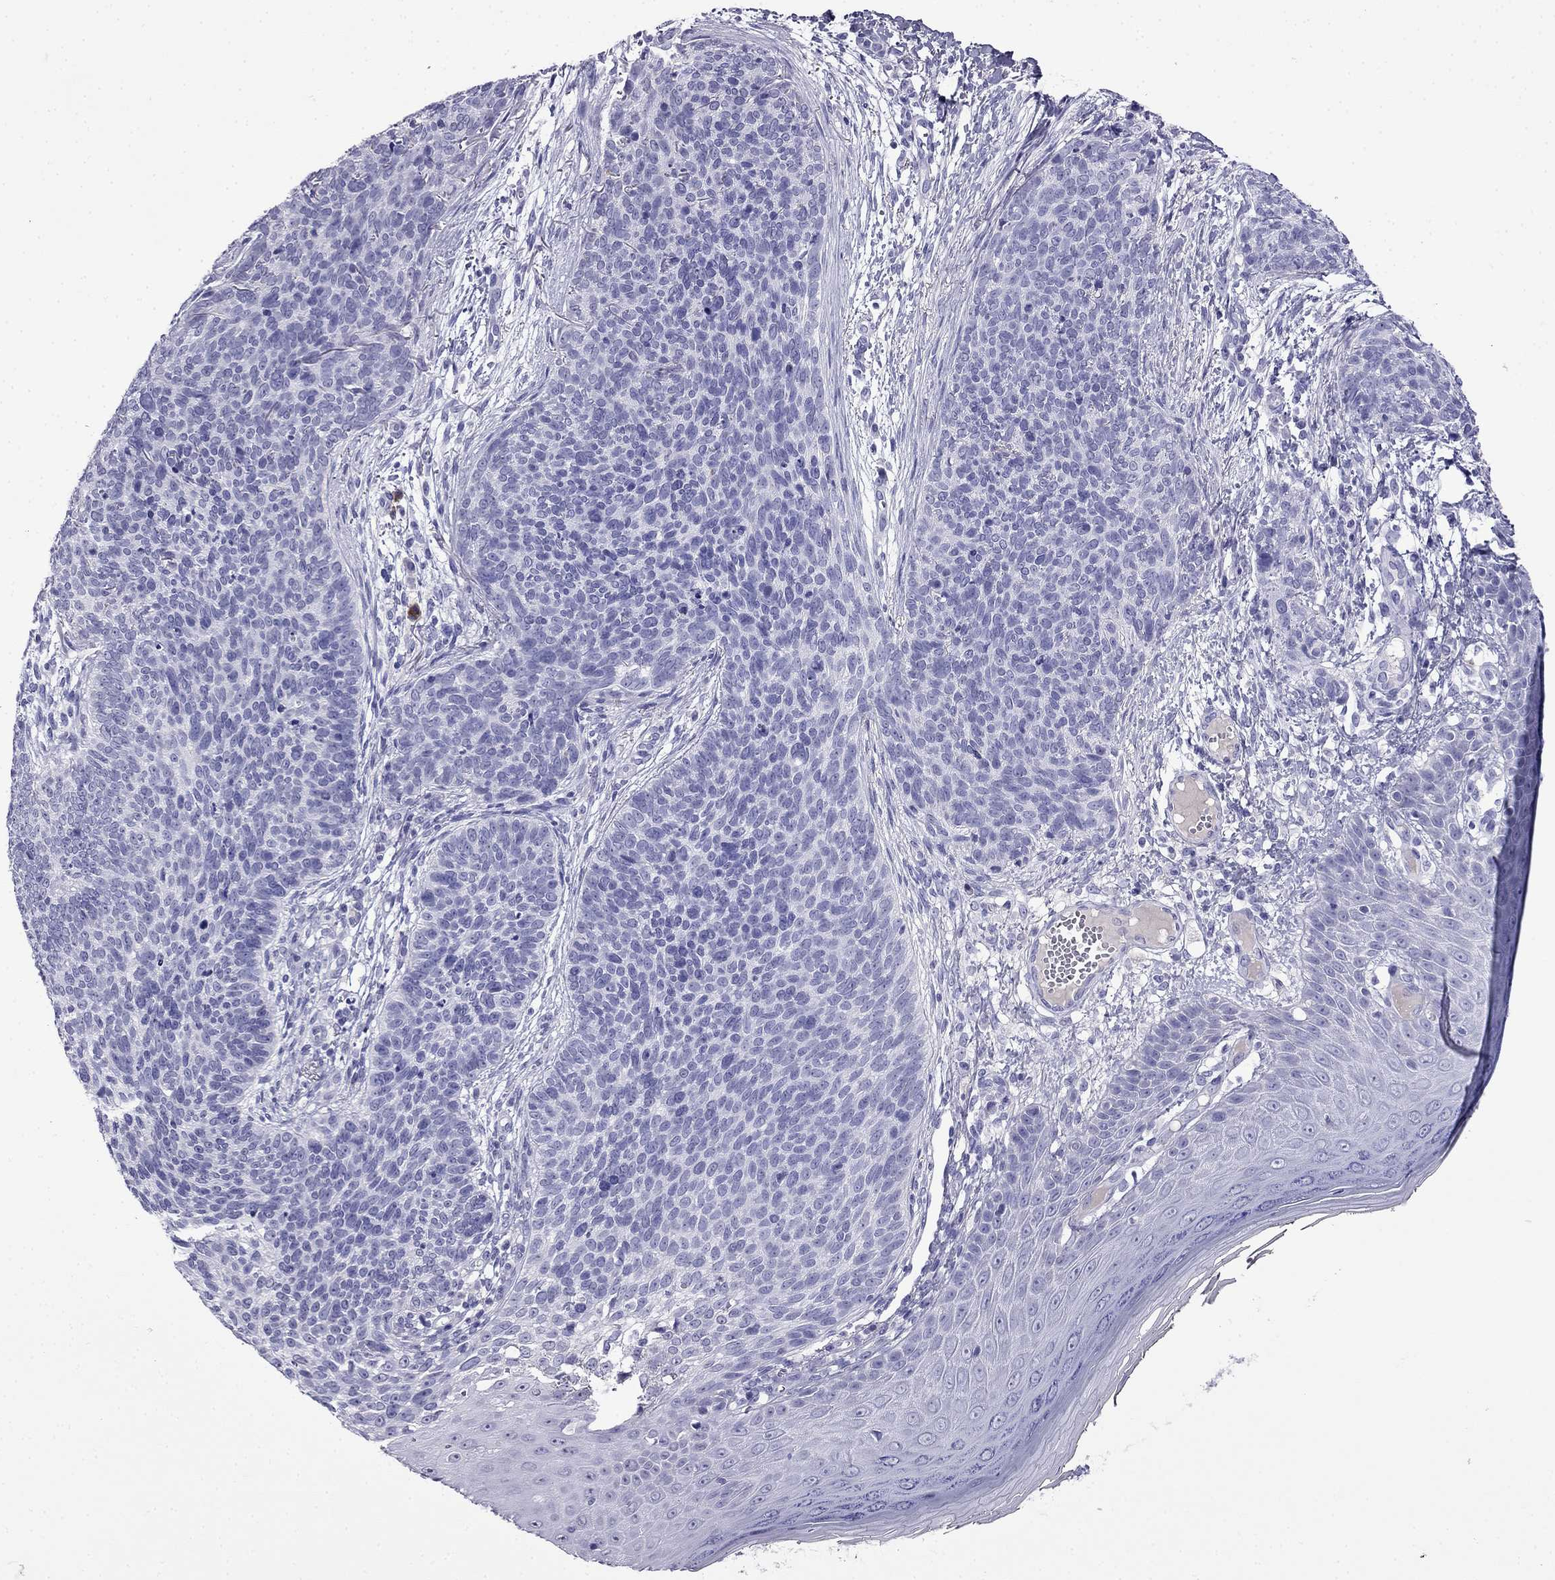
{"staining": {"intensity": "negative", "quantity": "none", "location": "none"}, "tissue": "skin cancer", "cell_type": "Tumor cells", "image_type": "cancer", "snomed": [{"axis": "morphology", "description": "Basal cell carcinoma"}, {"axis": "topography", "description": "Skin"}], "caption": "This is a image of immunohistochemistry staining of basal cell carcinoma (skin), which shows no expression in tumor cells.", "gene": "CDHR4", "patient": {"sex": "male", "age": 64}}